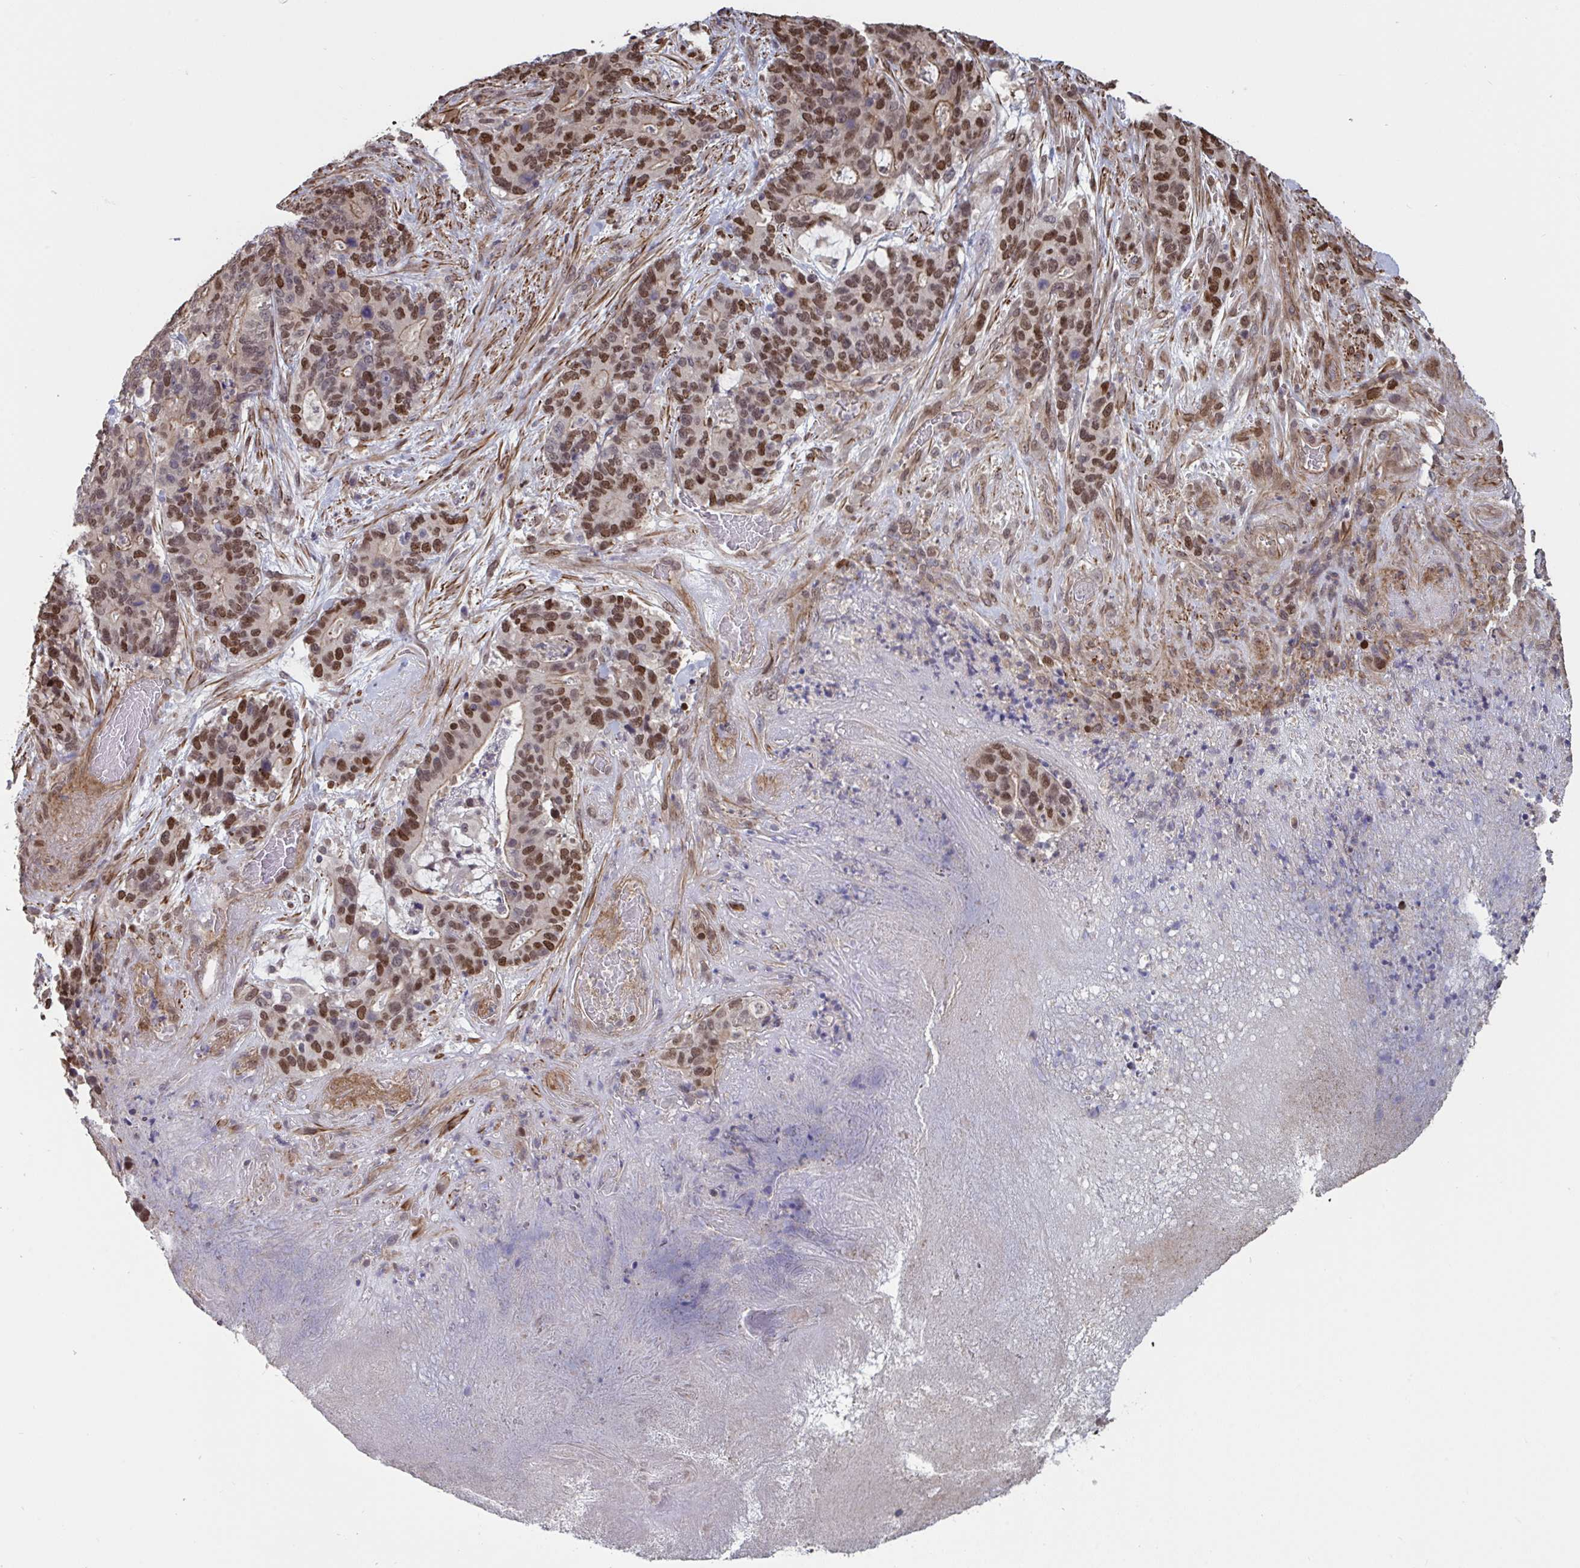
{"staining": {"intensity": "moderate", "quantity": ">75%", "location": "nuclear"}, "tissue": "stomach cancer", "cell_type": "Tumor cells", "image_type": "cancer", "snomed": [{"axis": "morphology", "description": "Normal tissue, NOS"}, {"axis": "morphology", "description": "Adenocarcinoma, NOS"}, {"axis": "topography", "description": "Stomach"}], "caption": "Moderate nuclear expression is seen in about >75% of tumor cells in stomach cancer (adenocarcinoma).", "gene": "IPO5", "patient": {"sex": "female", "age": 64}}